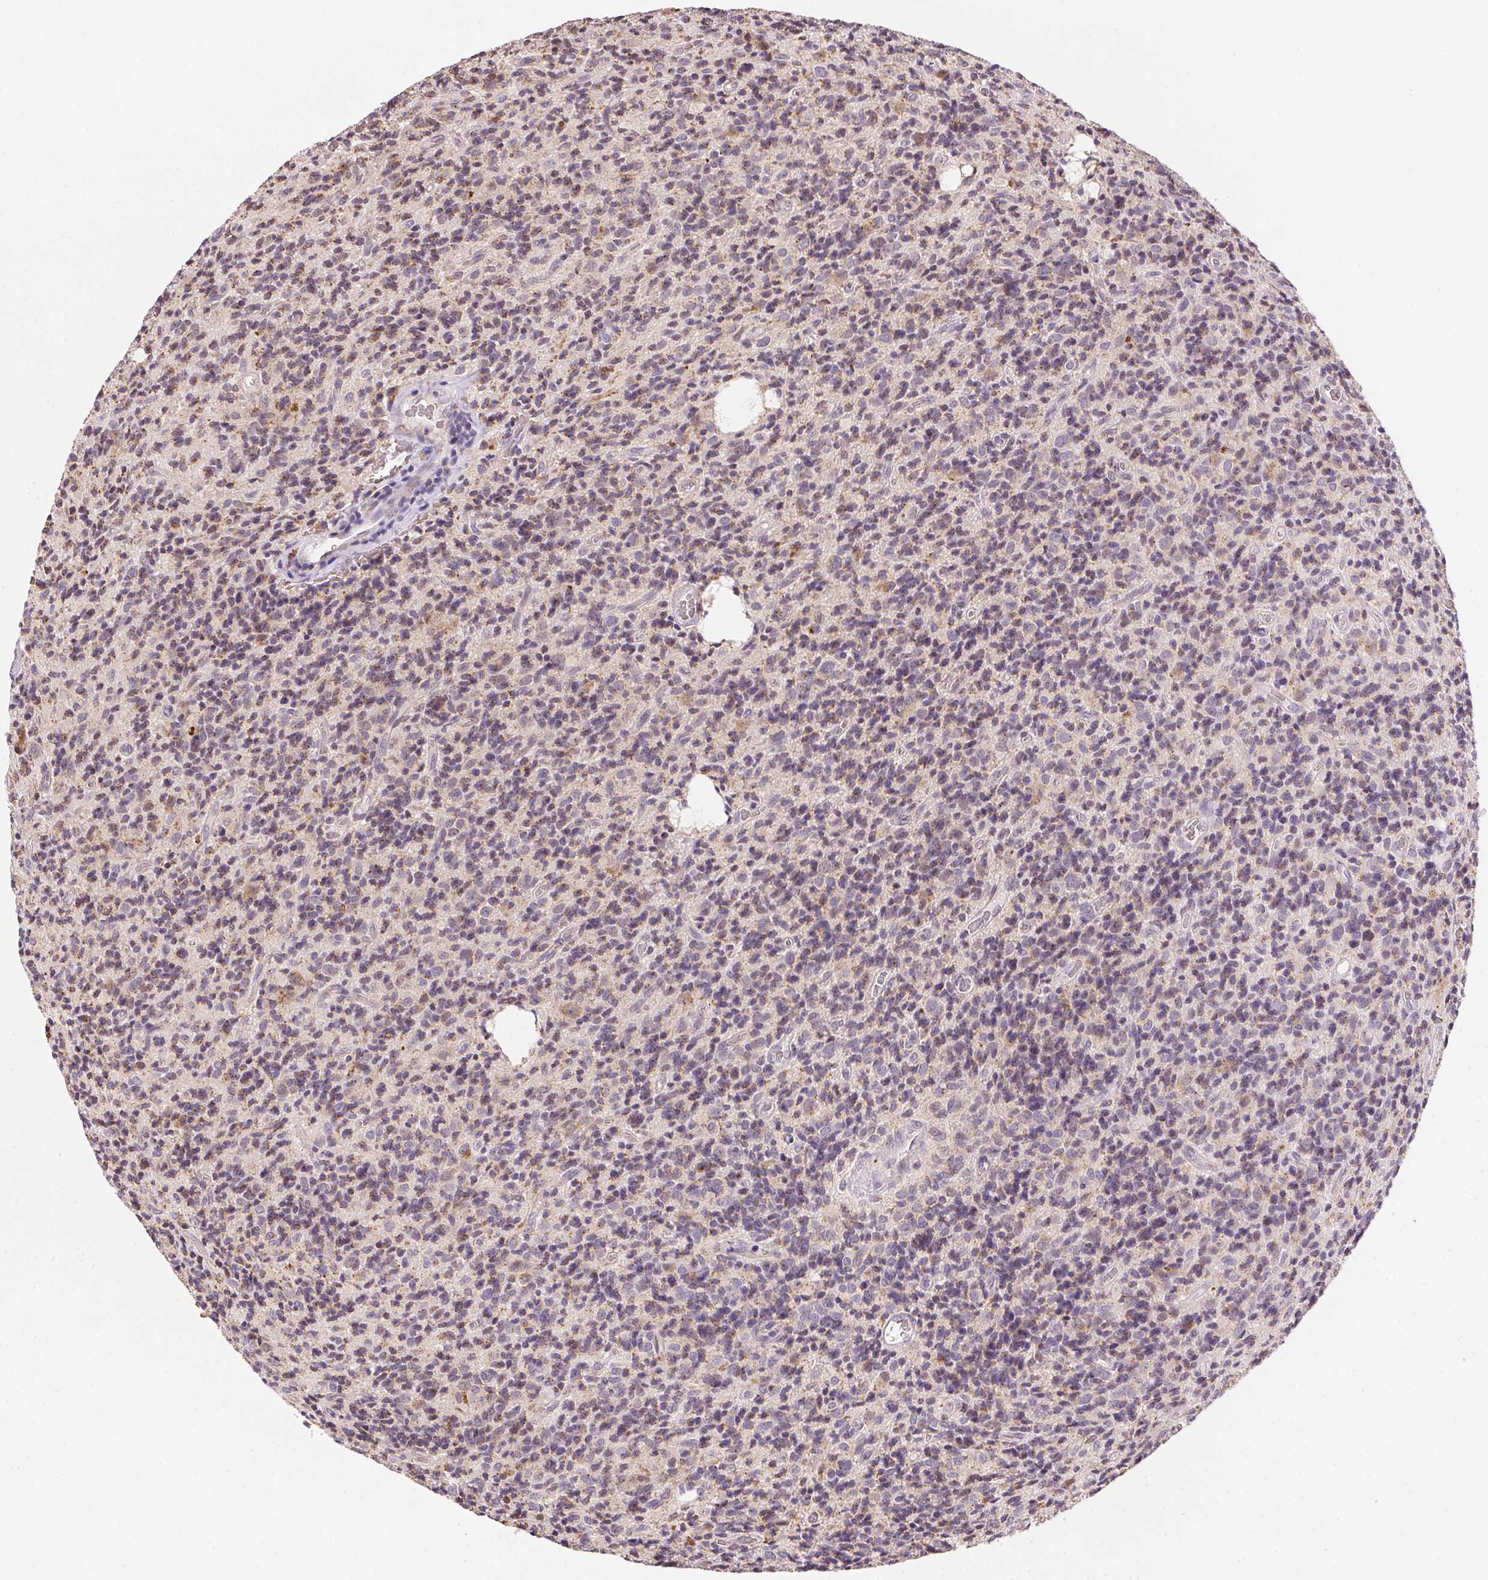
{"staining": {"intensity": "weak", "quantity": "<25%", "location": "cytoplasmic/membranous"}, "tissue": "glioma", "cell_type": "Tumor cells", "image_type": "cancer", "snomed": [{"axis": "morphology", "description": "Glioma, malignant, High grade"}, {"axis": "topography", "description": "Brain"}], "caption": "An IHC image of glioma is shown. There is no staining in tumor cells of glioma.", "gene": "METTL13", "patient": {"sex": "male", "age": 76}}